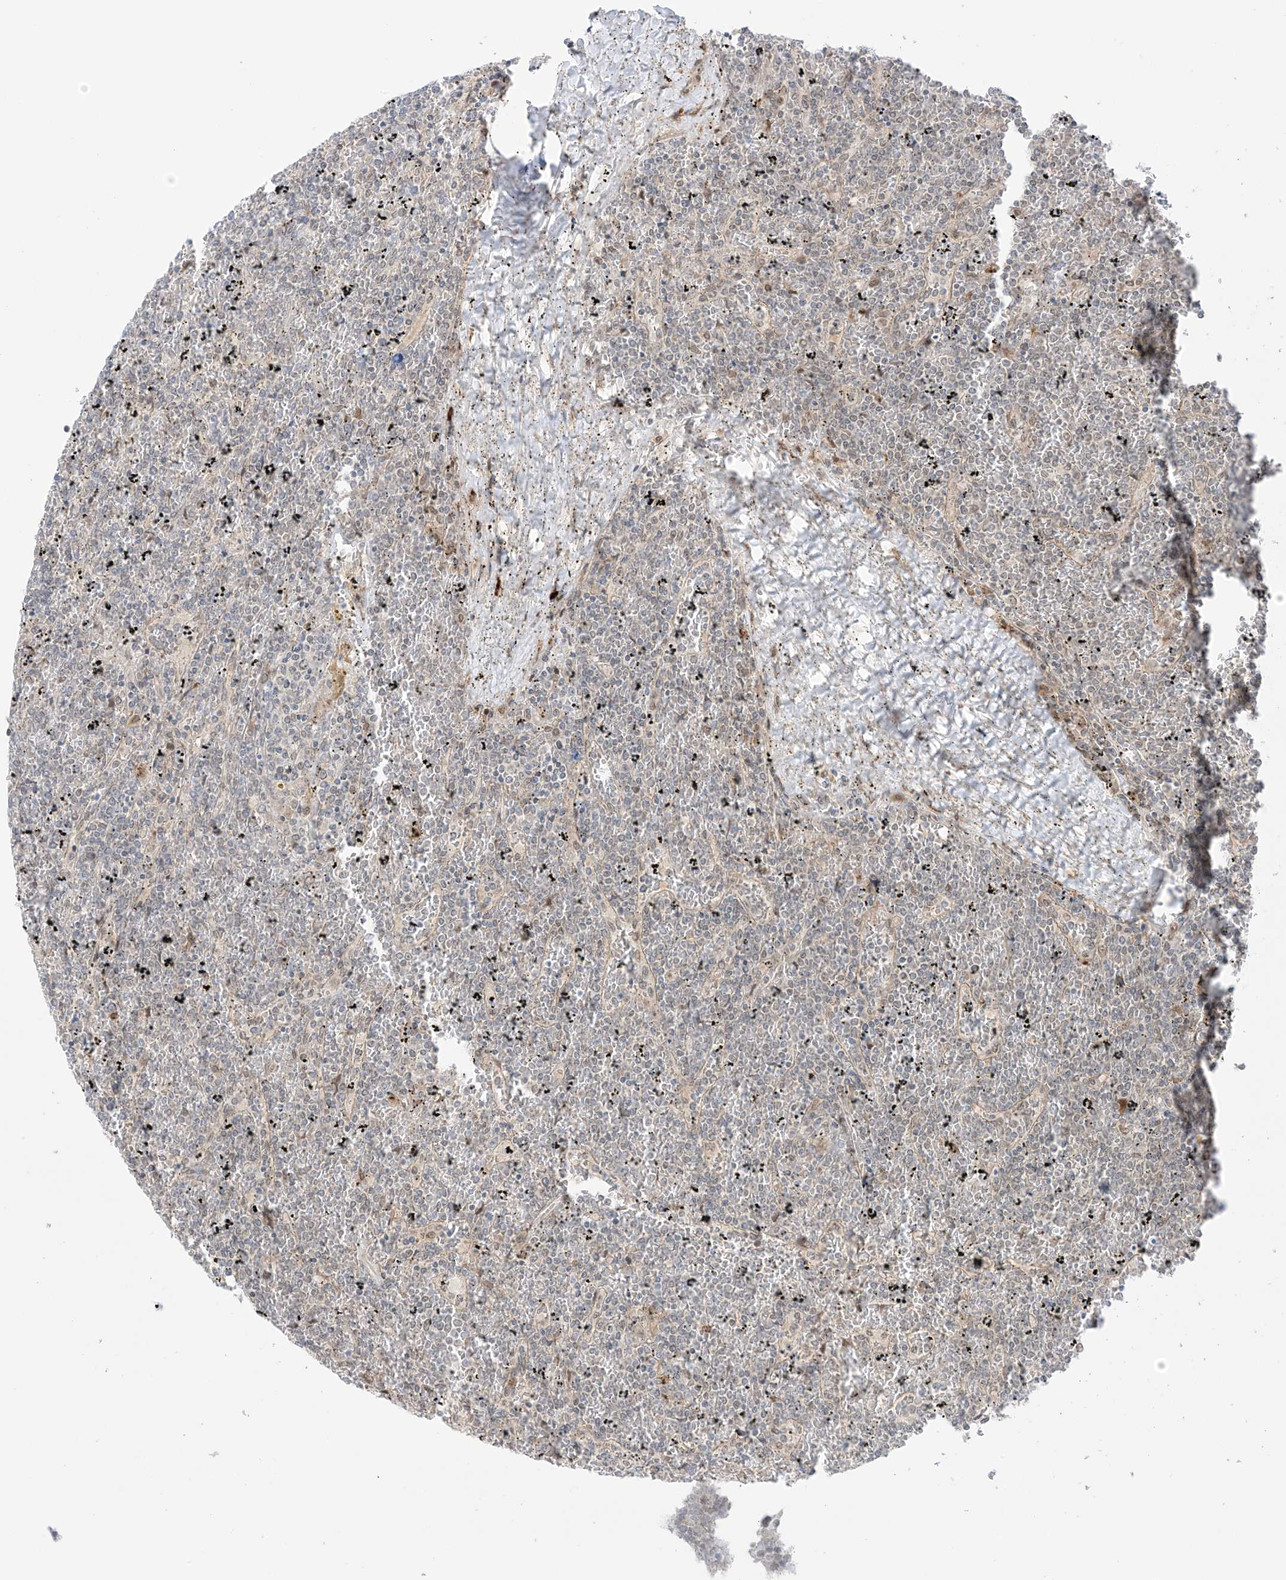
{"staining": {"intensity": "weak", "quantity": "<25%", "location": "nuclear"}, "tissue": "lymphoma", "cell_type": "Tumor cells", "image_type": "cancer", "snomed": [{"axis": "morphology", "description": "Malignant lymphoma, non-Hodgkin's type, Low grade"}, {"axis": "topography", "description": "Spleen"}], "caption": "Immunohistochemistry (IHC) image of human low-grade malignant lymphoma, non-Hodgkin's type stained for a protein (brown), which displays no positivity in tumor cells.", "gene": "UBE2E2", "patient": {"sex": "female", "age": 19}}